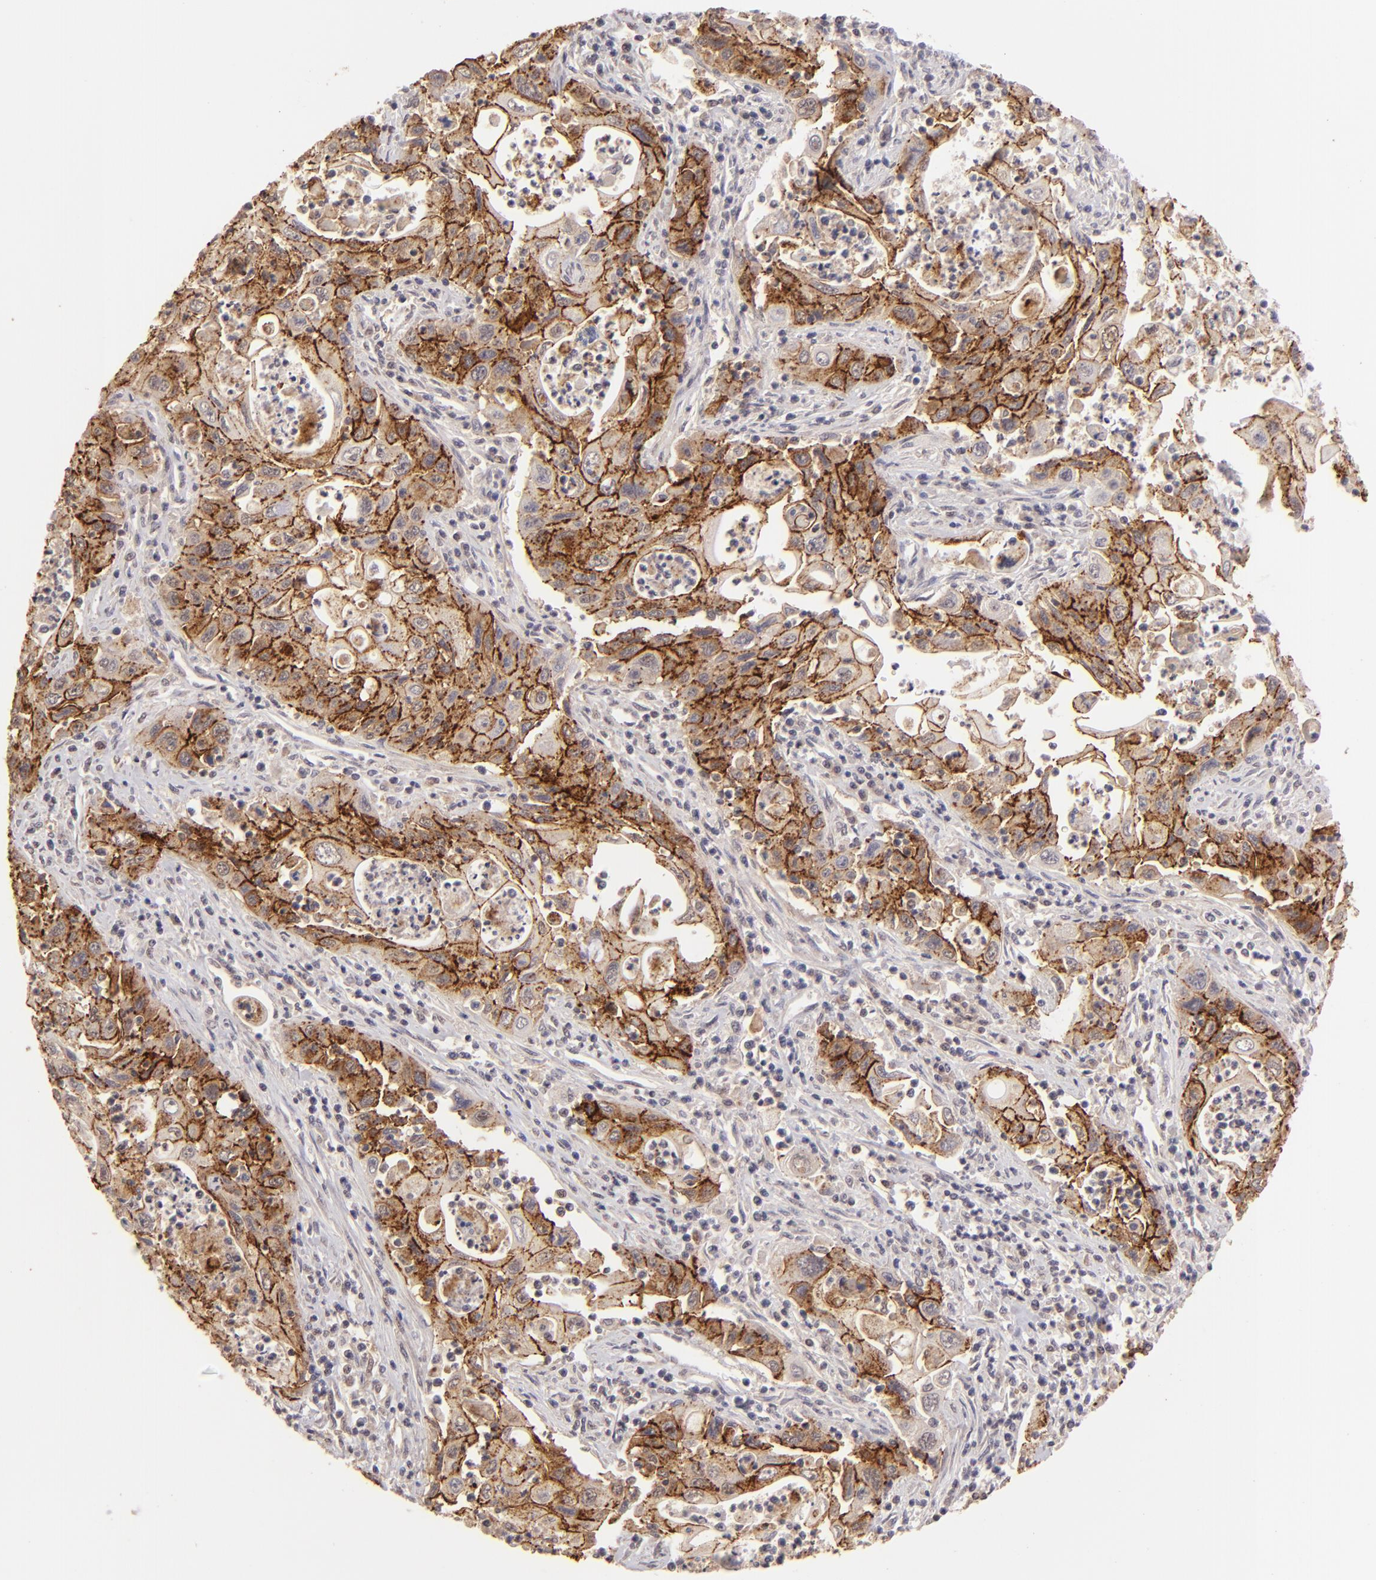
{"staining": {"intensity": "moderate", "quantity": ">75%", "location": "cytoplasmic/membranous"}, "tissue": "pancreatic cancer", "cell_type": "Tumor cells", "image_type": "cancer", "snomed": [{"axis": "morphology", "description": "Adenocarcinoma, NOS"}, {"axis": "topography", "description": "Pancreas"}], "caption": "Immunohistochemical staining of human adenocarcinoma (pancreatic) reveals moderate cytoplasmic/membranous protein staining in about >75% of tumor cells. The protein of interest is shown in brown color, while the nuclei are stained blue.", "gene": "CLDN1", "patient": {"sex": "male", "age": 70}}